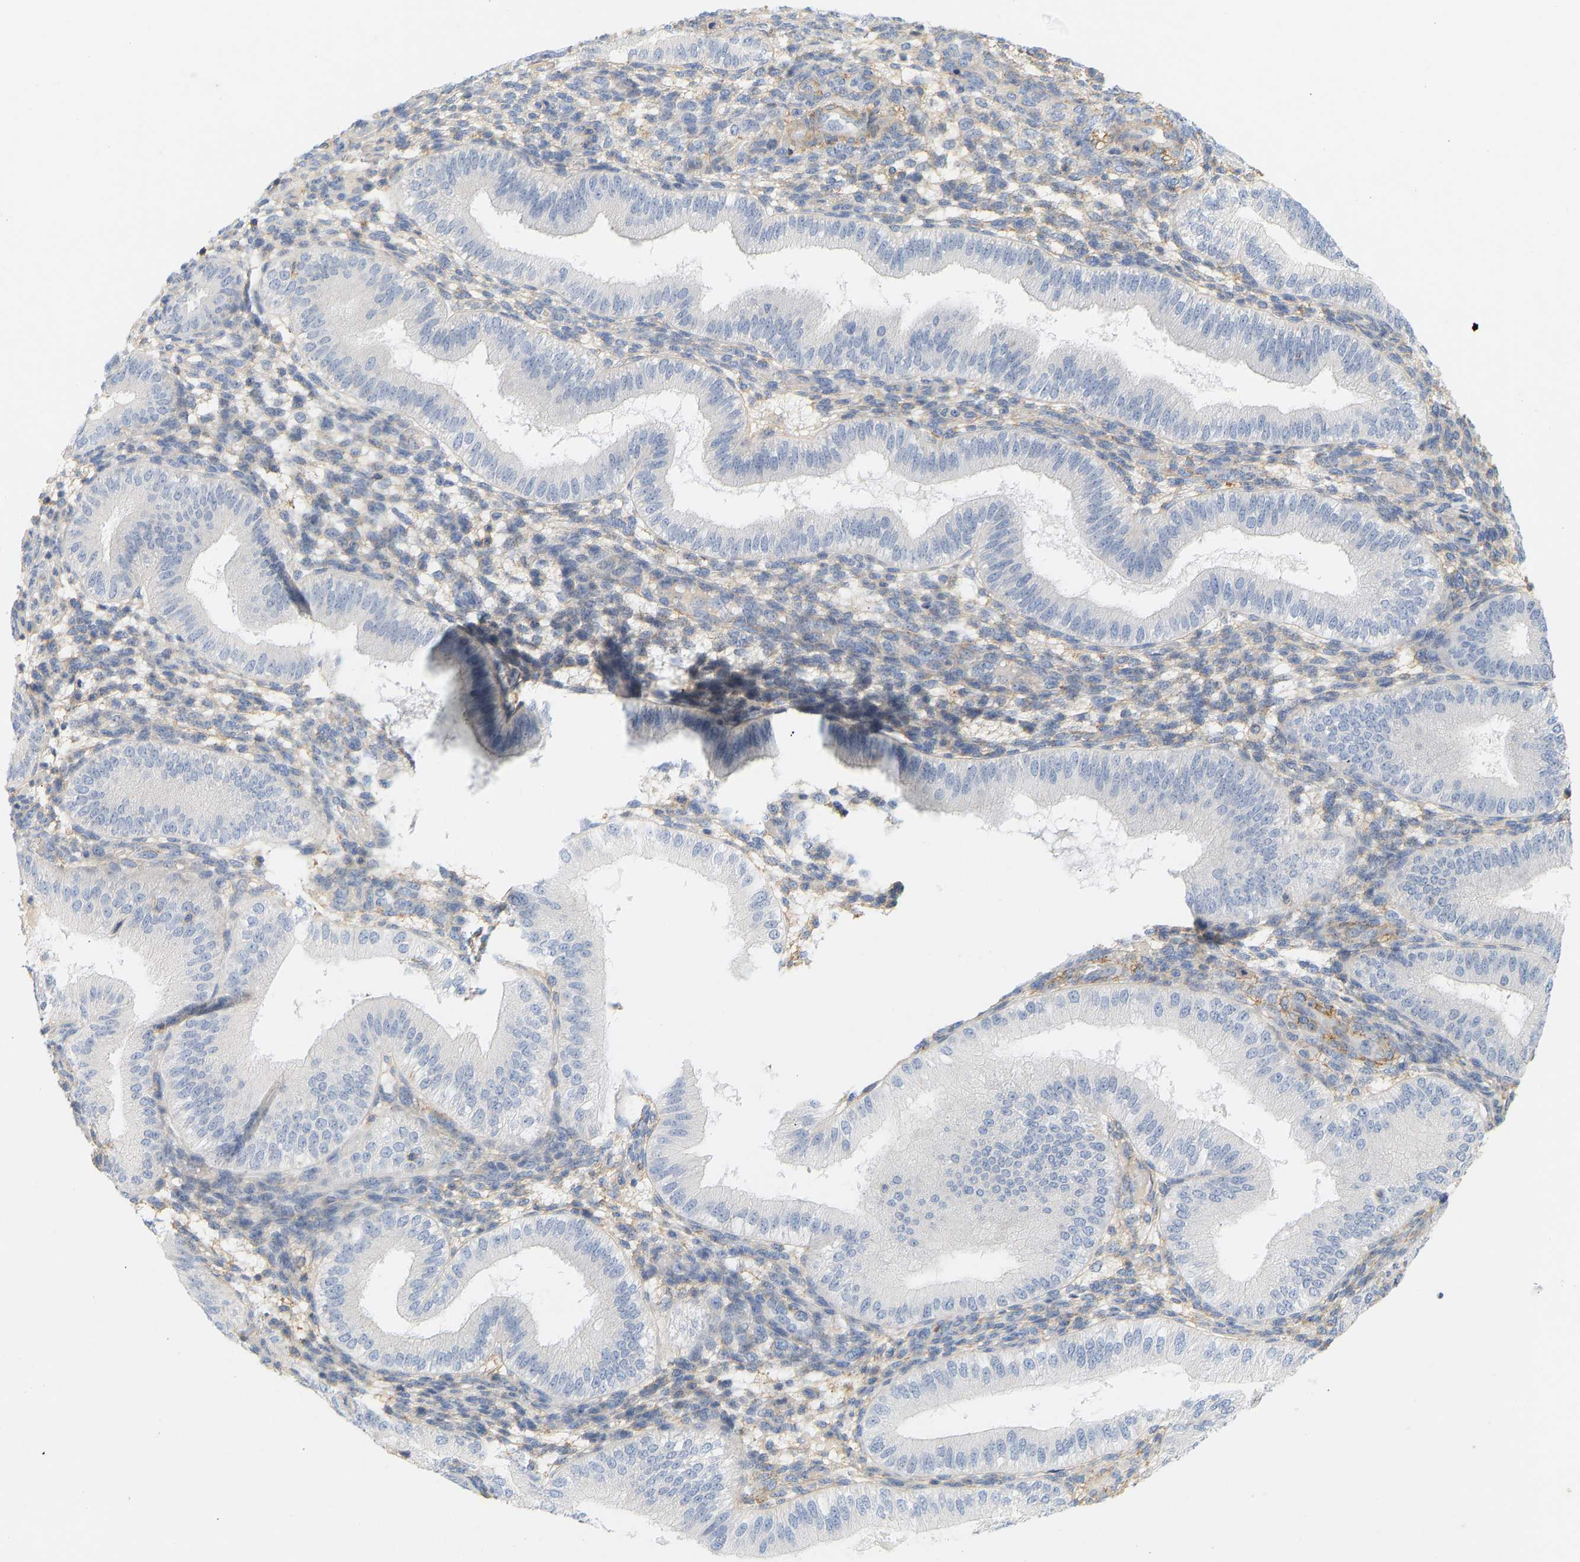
{"staining": {"intensity": "weak", "quantity": "25%-75%", "location": "cytoplasmic/membranous"}, "tissue": "endometrium", "cell_type": "Cells in endometrial stroma", "image_type": "normal", "snomed": [{"axis": "morphology", "description": "Normal tissue, NOS"}, {"axis": "topography", "description": "Endometrium"}], "caption": "Endometrium stained with a brown dye displays weak cytoplasmic/membranous positive positivity in about 25%-75% of cells in endometrial stroma.", "gene": "BVES", "patient": {"sex": "female", "age": 39}}